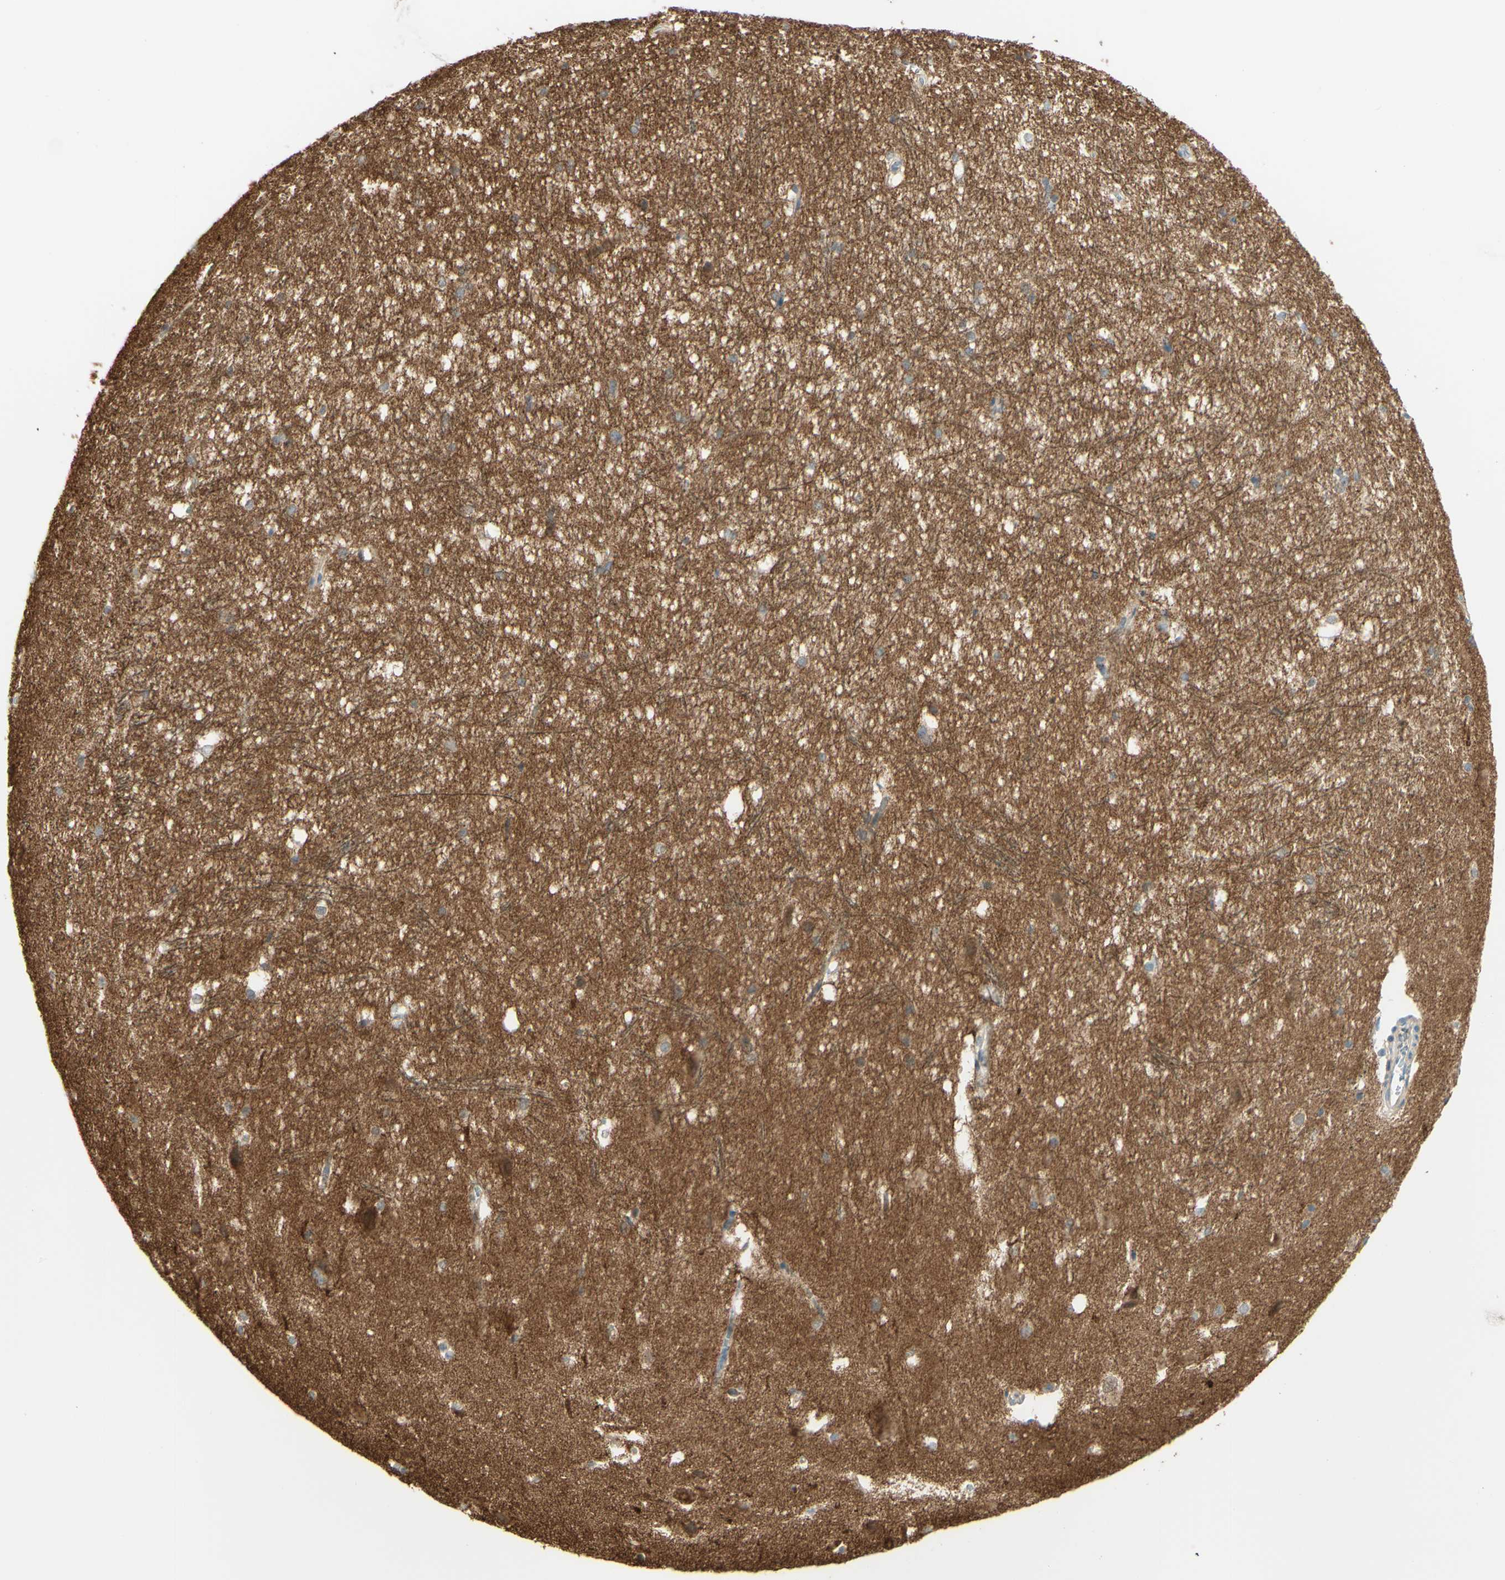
{"staining": {"intensity": "weak", "quantity": "<25%", "location": "cytoplasmic/membranous"}, "tissue": "hippocampus", "cell_type": "Glial cells", "image_type": "normal", "snomed": [{"axis": "morphology", "description": "Normal tissue, NOS"}, {"axis": "topography", "description": "Hippocampus"}], "caption": "DAB immunohistochemical staining of benign human hippocampus shows no significant expression in glial cells.", "gene": "ANGPT2", "patient": {"sex": "female", "age": 19}}